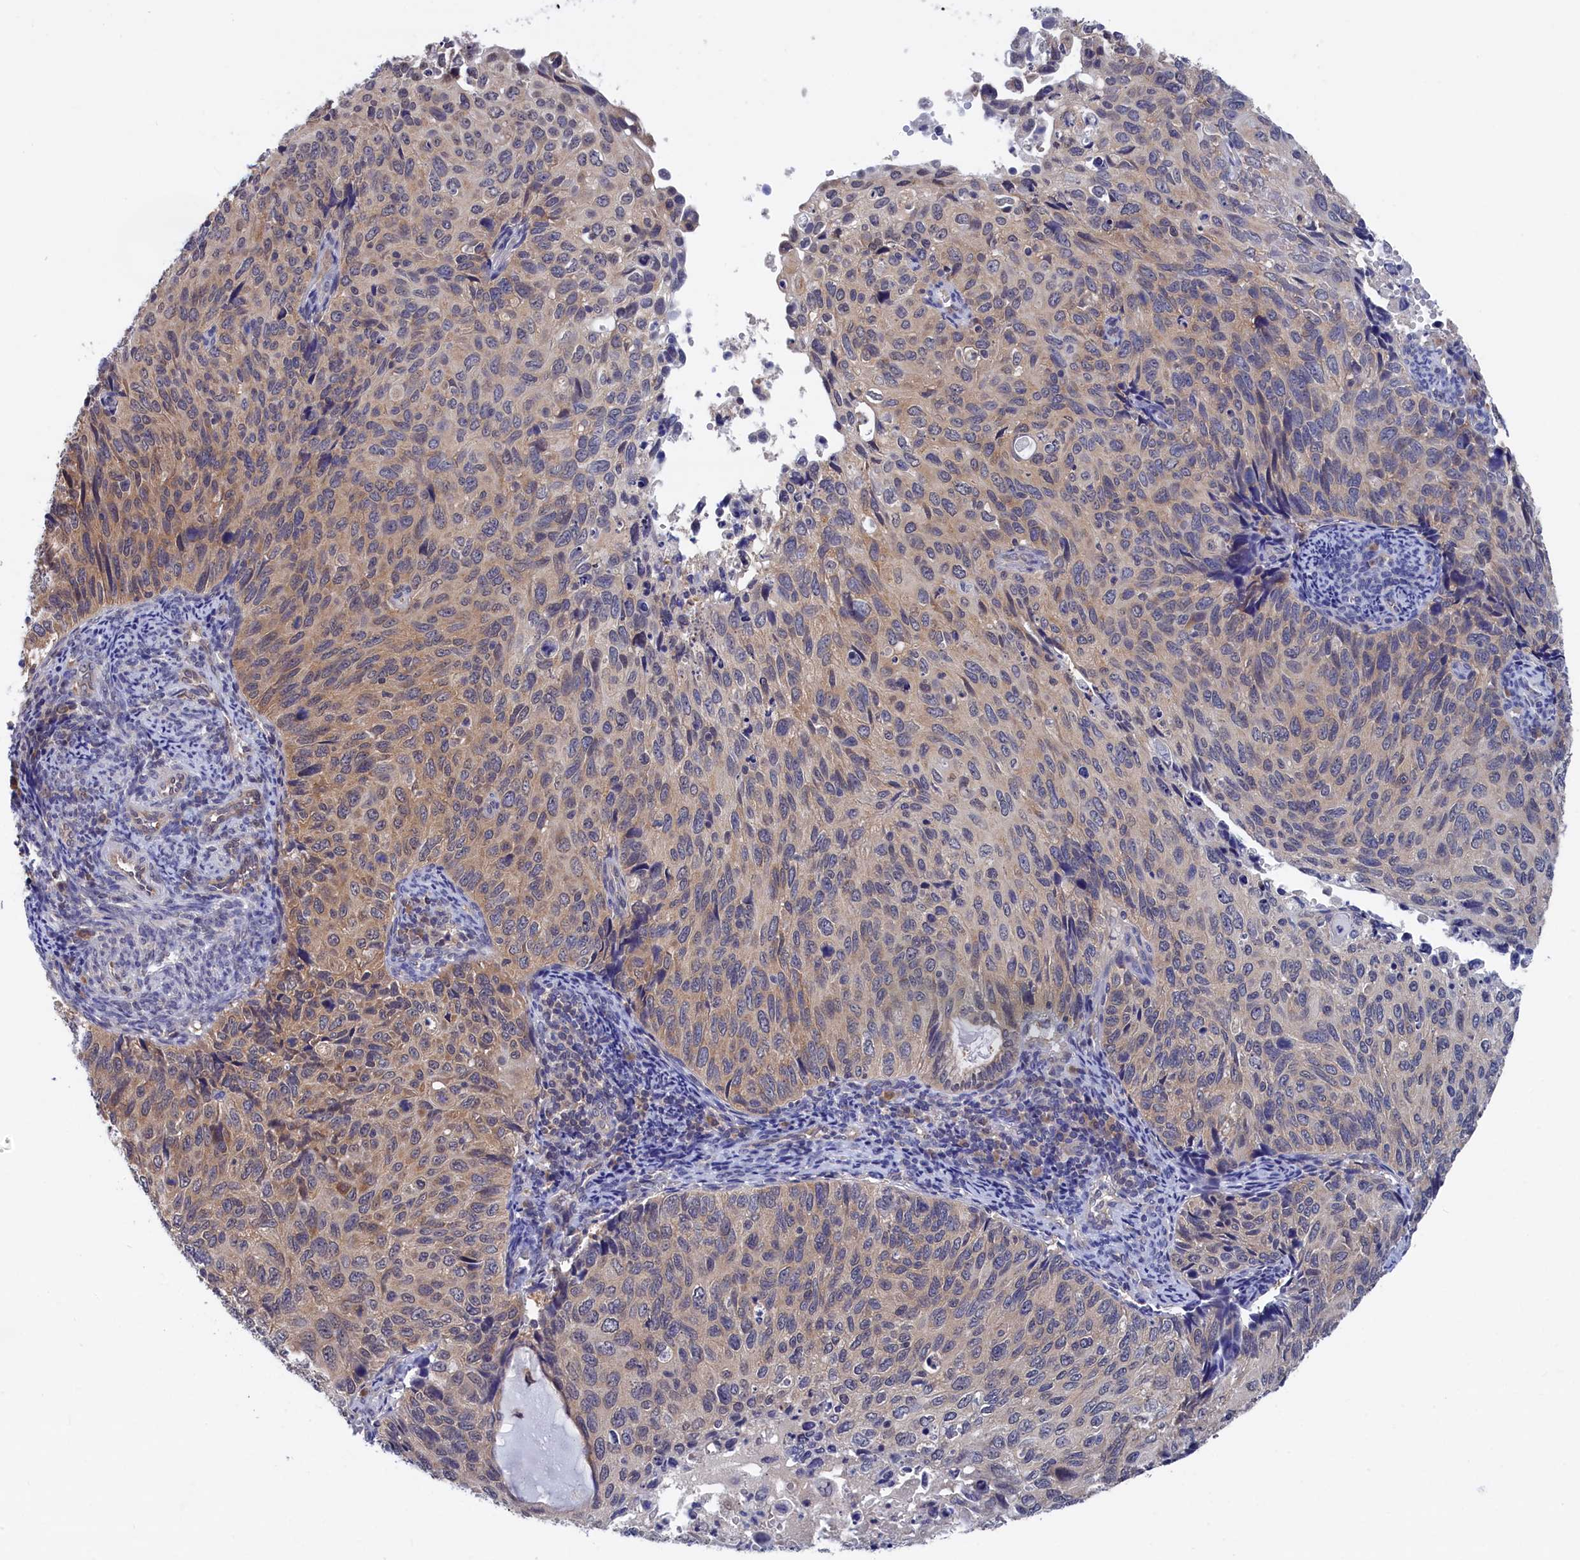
{"staining": {"intensity": "weak", "quantity": "25%-75%", "location": "cytoplasmic/membranous"}, "tissue": "cervical cancer", "cell_type": "Tumor cells", "image_type": "cancer", "snomed": [{"axis": "morphology", "description": "Squamous cell carcinoma, NOS"}, {"axis": "topography", "description": "Cervix"}], "caption": "Weak cytoplasmic/membranous positivity for a protein is present in about 25%-75% of tumor cells of cervical cancer (squamous cell carcinoma) using immunohistochemistry.", "gene": "PGP", "patient": {"sex": "female", "age": 70}}